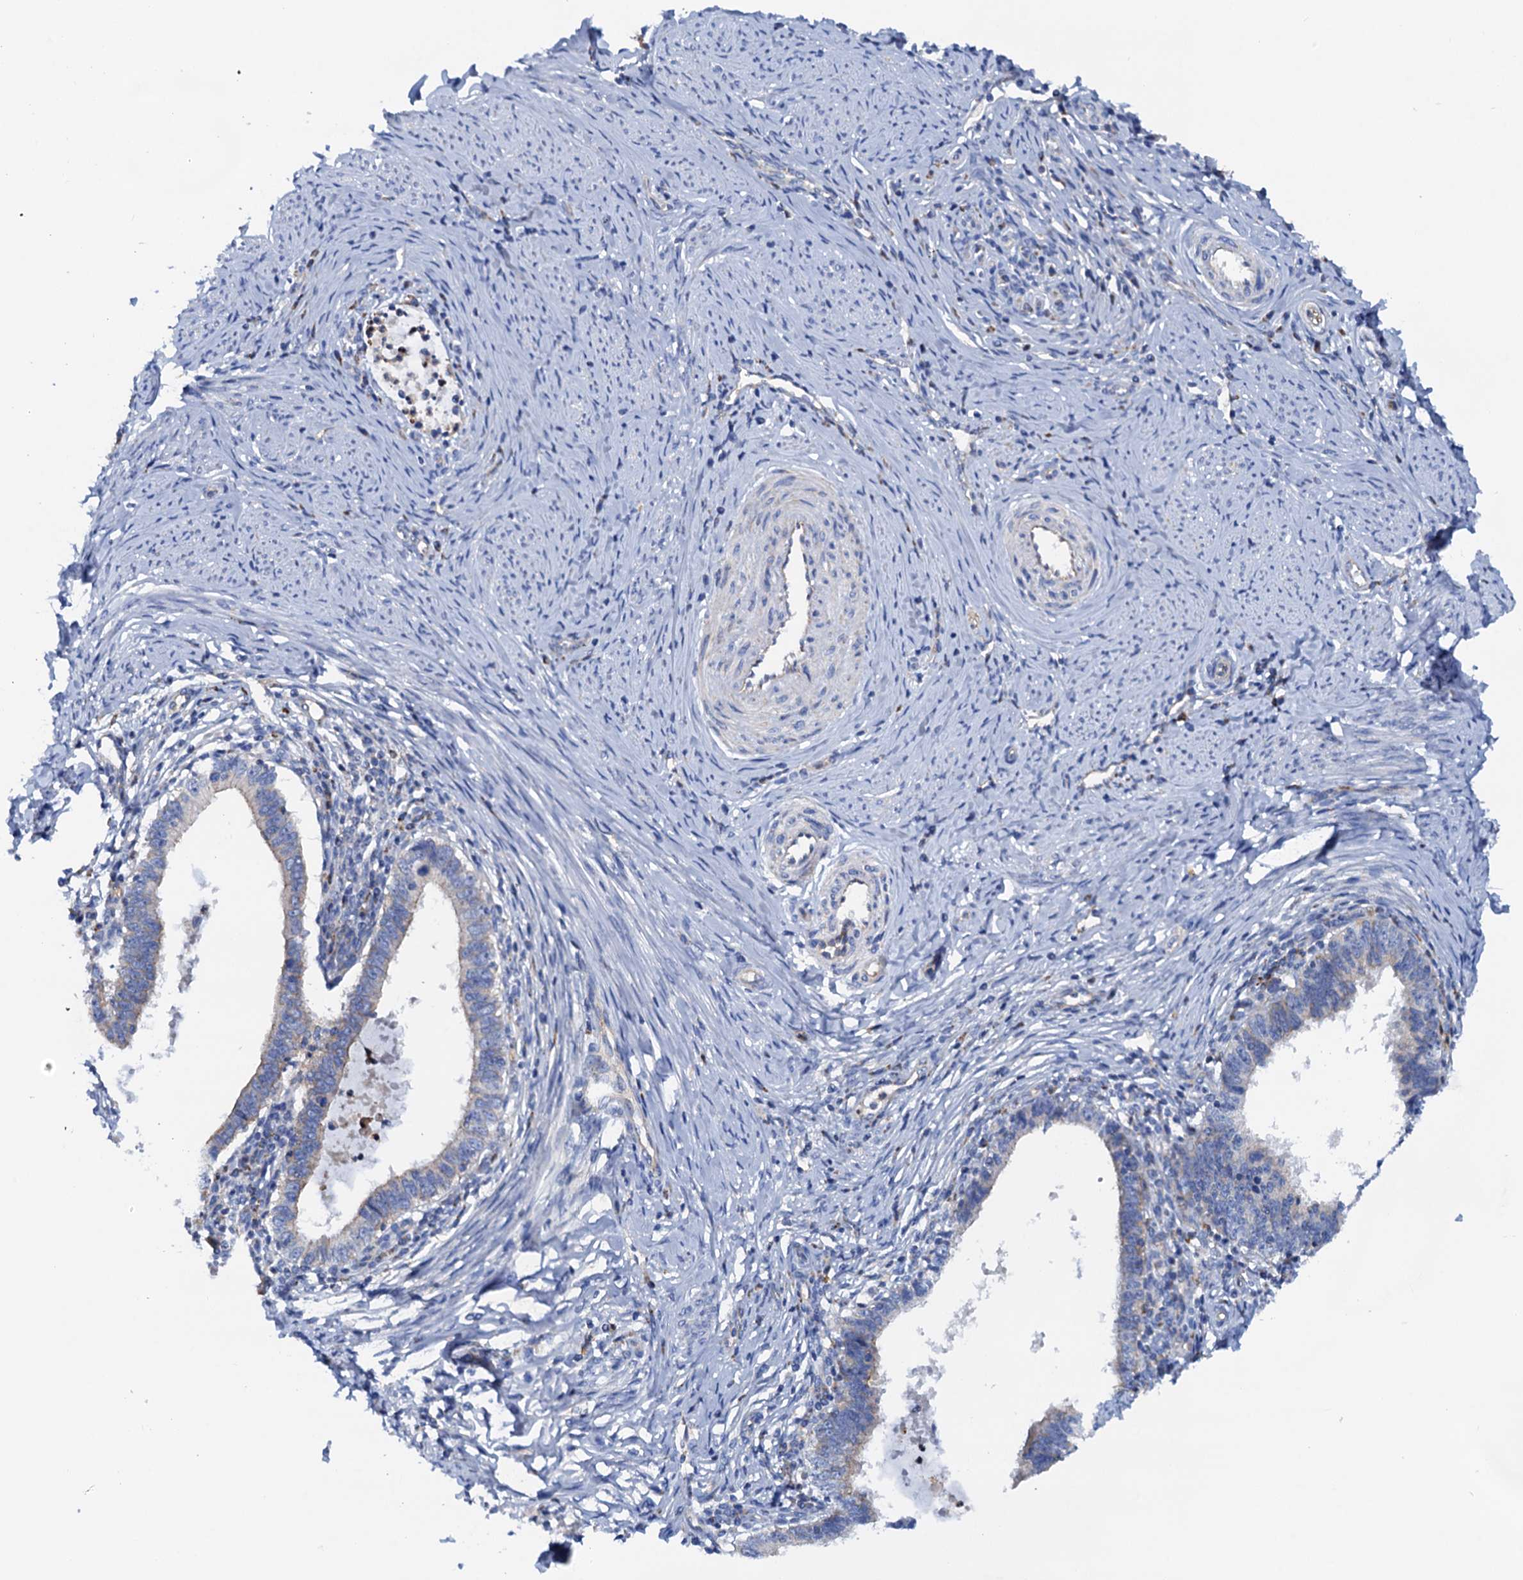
{"staining": {"intensity": "negative", "quantity": "none", "location": "none"}, "tissue": "cervical cancer", "cell_type": "Tumor cells", "image_type": "cancer", "snomed": [{"axis": "morphology", "description": "Adenocarcinoma, NOS"}, {"axis": "topography", "description": "Cervix"}], "caption": "The histopathology image reveals no significant staining in tumor cells of cervical cancer.", "gene": "RASSF9", "patient": {"sex": "female", "age": 36}}